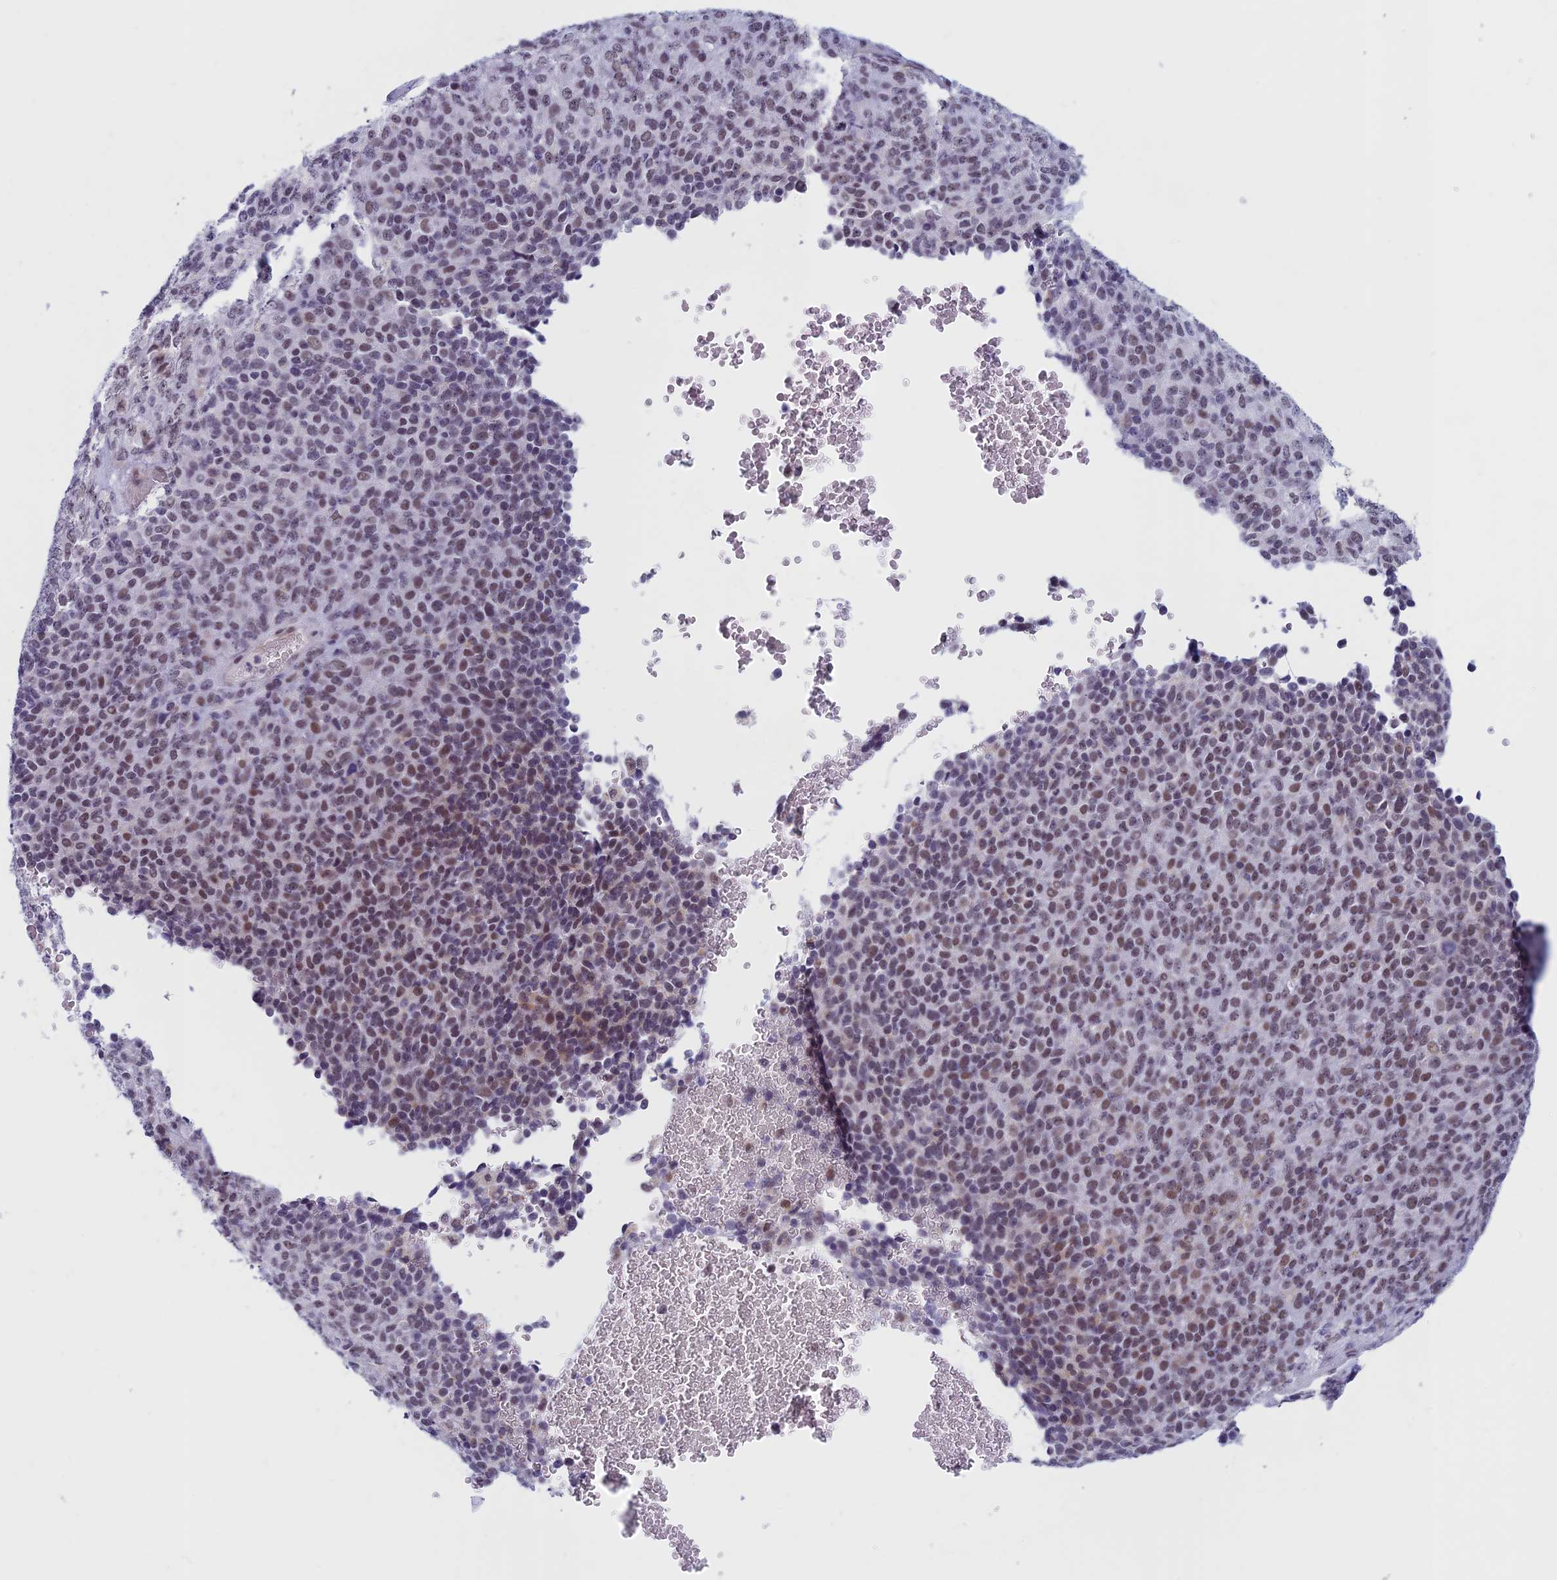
{"staining": {"intensity": "moderate", "quantity": "25%-75%", "location": "nuclear"}, "tissue": "melanoma", "cell_type": "Tumor cells", "image_type": "cancer", "snomed": [{"axis": "morphology", "description": "Malignant melanoma, Metastatic site"}, {"axis": "topography", "description": "Brain"}], "caption": "Immunohistochemistry (IHC) photomicrograph of neoplastic tissue: melanoma stained using IHC reveals medium levels of moderate protein expression localized specifically in the nuclear of tumor cells, appearing as a nuclear brown color.", "gene": "ASH2L", "patient": {"sex": "female", "age": 56}}